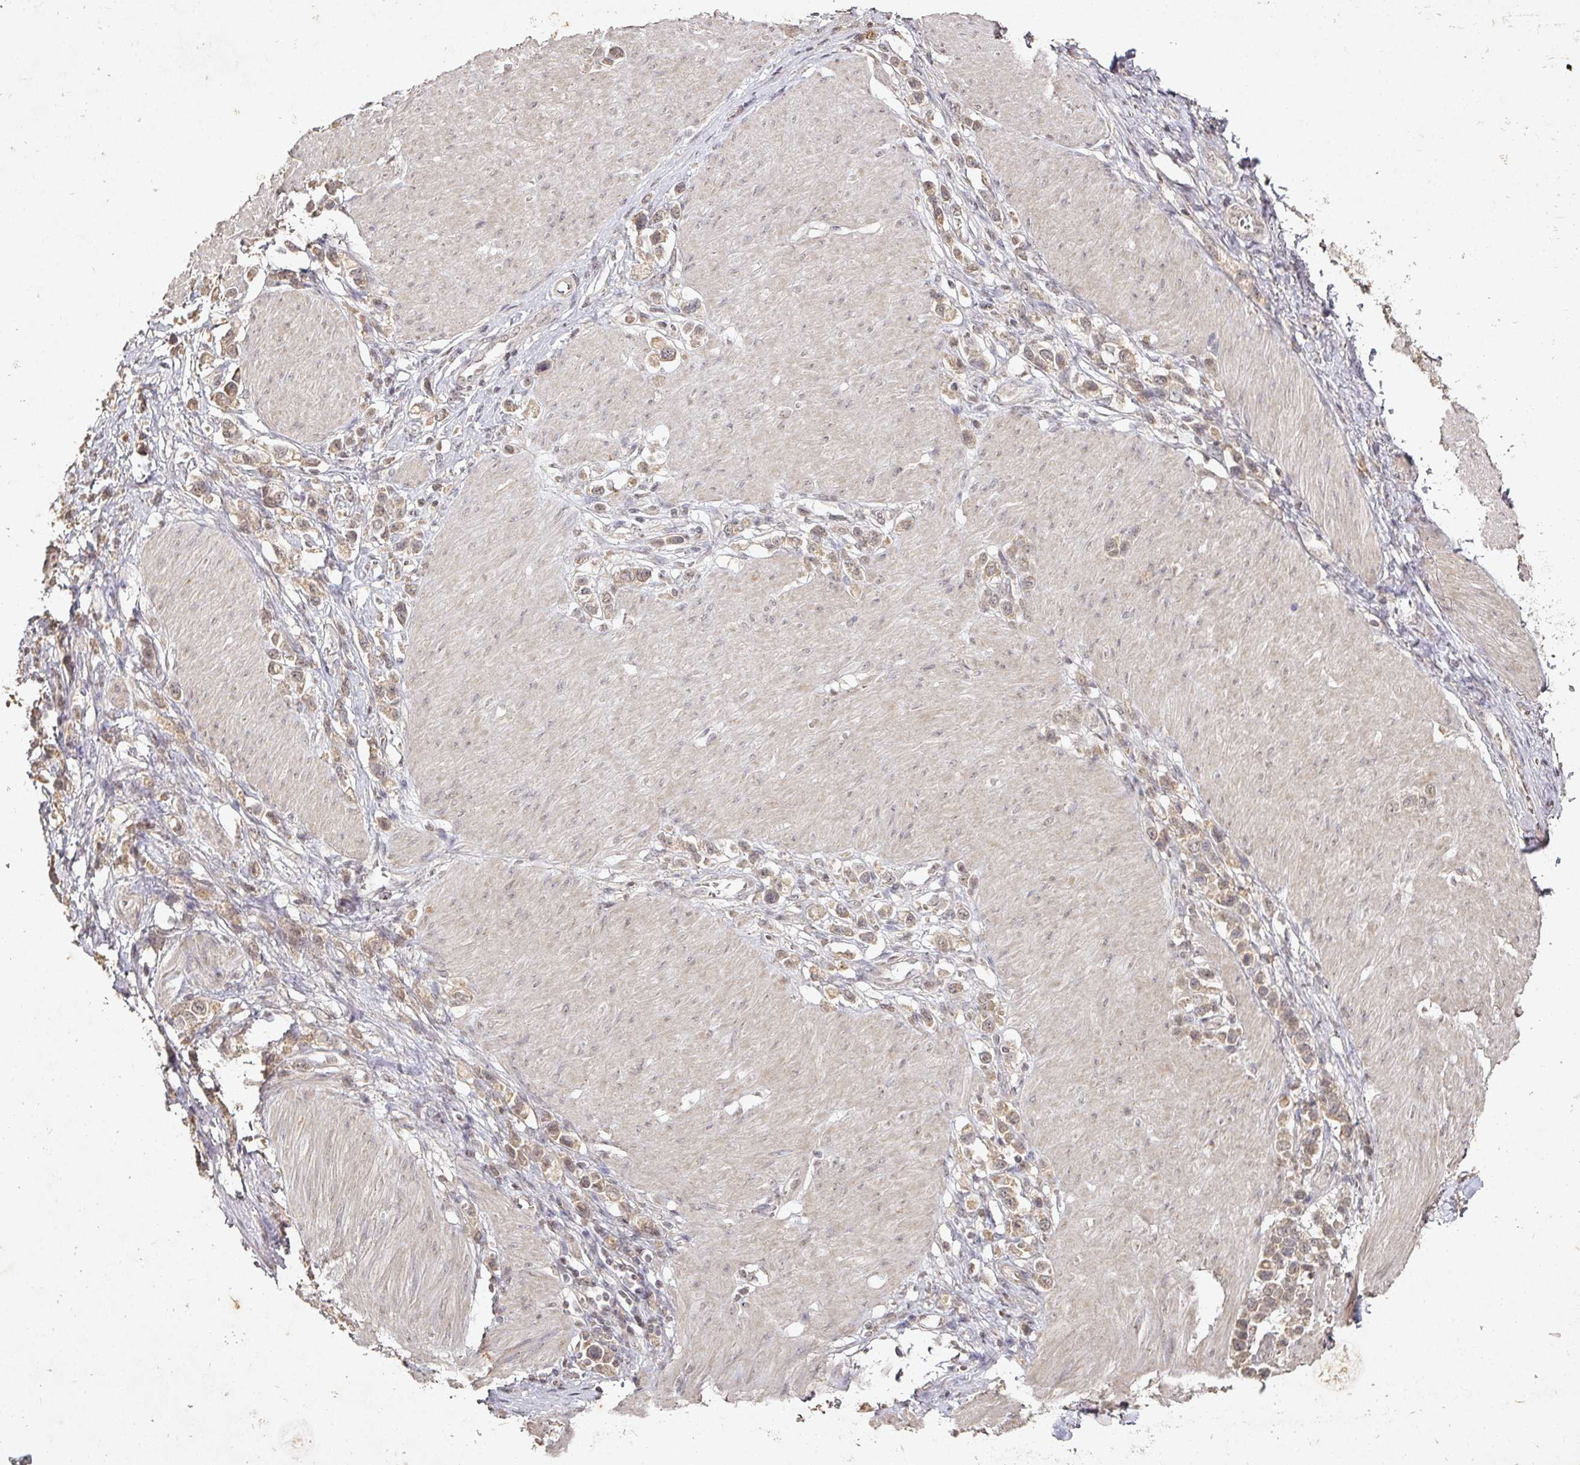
{"staining": {"intensity": "weak", "quantity": ">75%", "location": "cytoplasmic/membranous,nuclear"}, "tissue": "stomach cancer", "cell_type": "Tumor cells", "image_type": "cancer", "snomed": [{"axis": "morphology", "description": "Normal tissue, NOS"}, {"axis": "morphology", "description": "Adenocarcinoma, NOS"}, {"axis": "topography", "description": "Stomach, upper"}, {"axis": "topography", "description": "Stomach"}], "caption": "About >75% of tumor cells in human stomach adenocarcinoma display weak cytoplasmic/membranous and nuclear protein staining as visualized by brown immunohistochemical staining.", "gene": "CAPN5", "patient": {"sex": "female", "age": 65}}